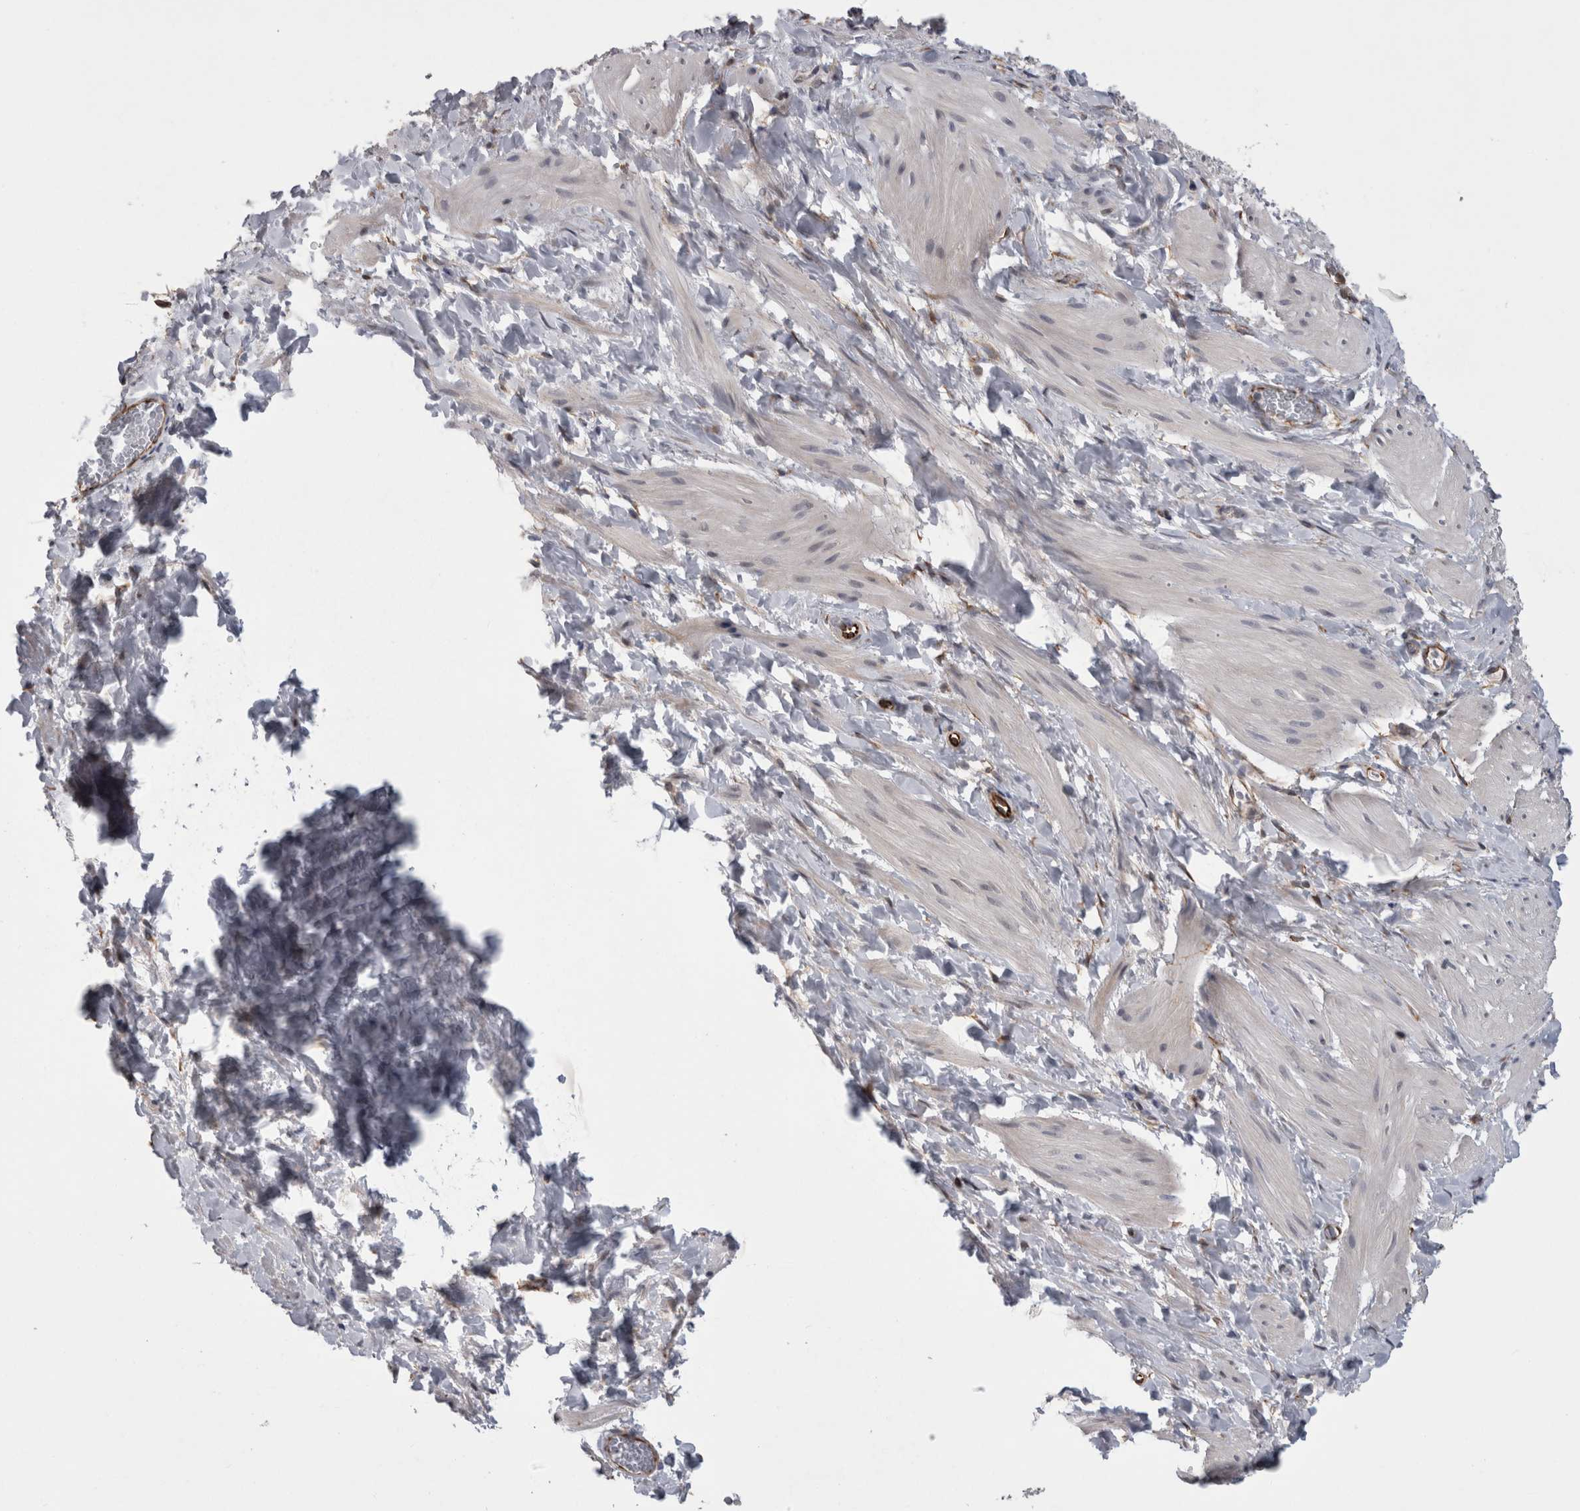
{"staining": {"intensity": "weak", "quantity": "25%-75%", "location": "cytoplasmic/membranous"}, "tissue": "smooth muscle", "cell_type": "Smooth muscle cells", "image_type": "normal", "snomed": [{"axis": "morphology", "description": "Normal tissue, NOS"}, {"axis": "topography", "description": "Smooth muscle"}], "caption": "A low amount of weak cytoplasmic/membranous expression is present in approximately 25%-75% of smooth muscle cells in benign smooth muscle. The staining was performed using DAB (3,3'-diaminobenzidine) to visualize the protein expression in brown, while the nuclei were stained in blue with hematoxylin (Magnification: 20x).", "gene": "ACOT7", "patient": {"sex": "male", "age": 16}}